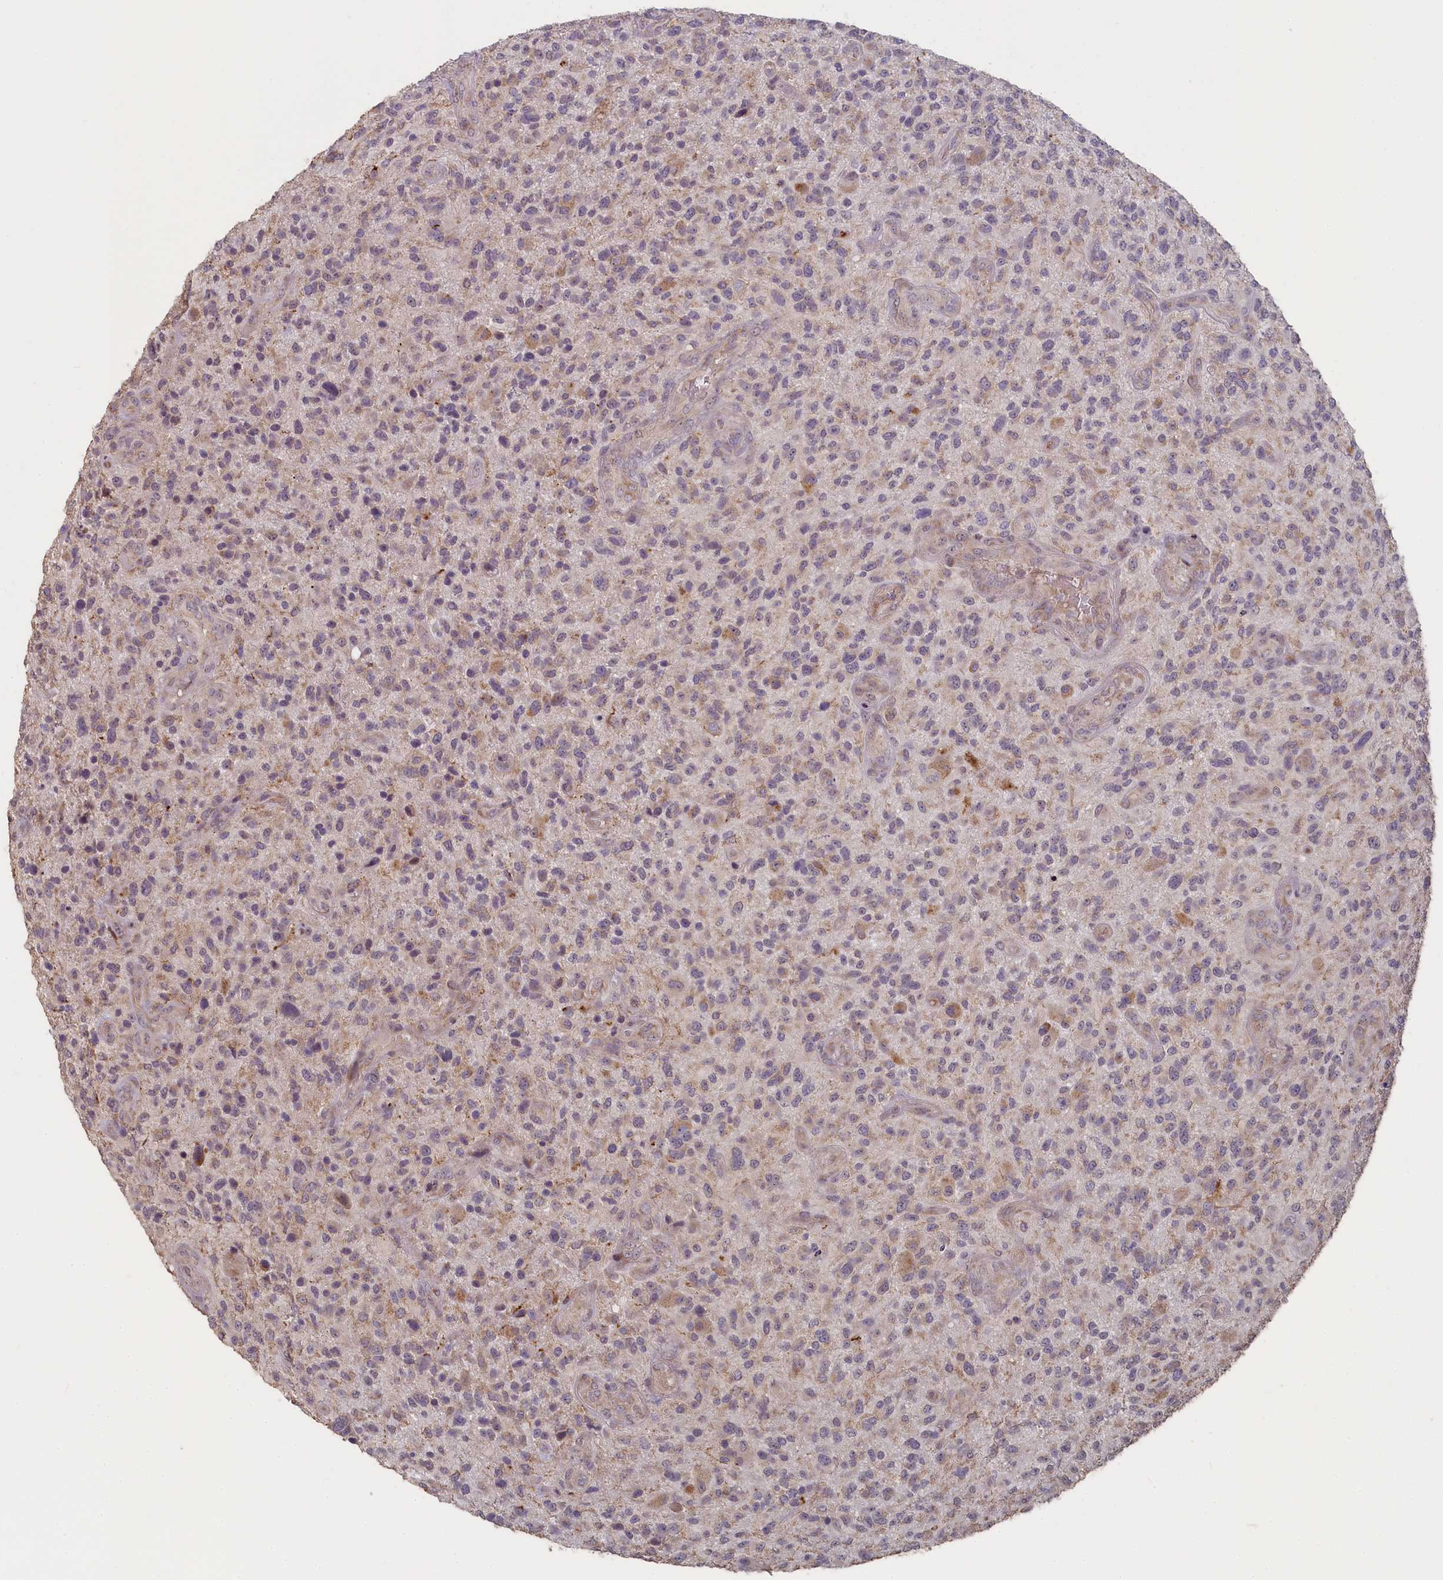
{"staining": {"intensity": "weak", "quantity": "<25%", "location": "cytoplasmic/membranous"}, "tissue": "glioma", "cell_type": "Tumor cells", "image_type": "cancer", "snomed": [{"axis": "morphology", "description": "Glioma, malignant, High grade"}, {"axis": "topography", "description": "Brain"}], "caption": "A high-resolution image shows IHC staining of glioma, which shows no significant staining in tumor cells.", "gene": "STX16", "patient": {"sex": "male", "age": 47}}